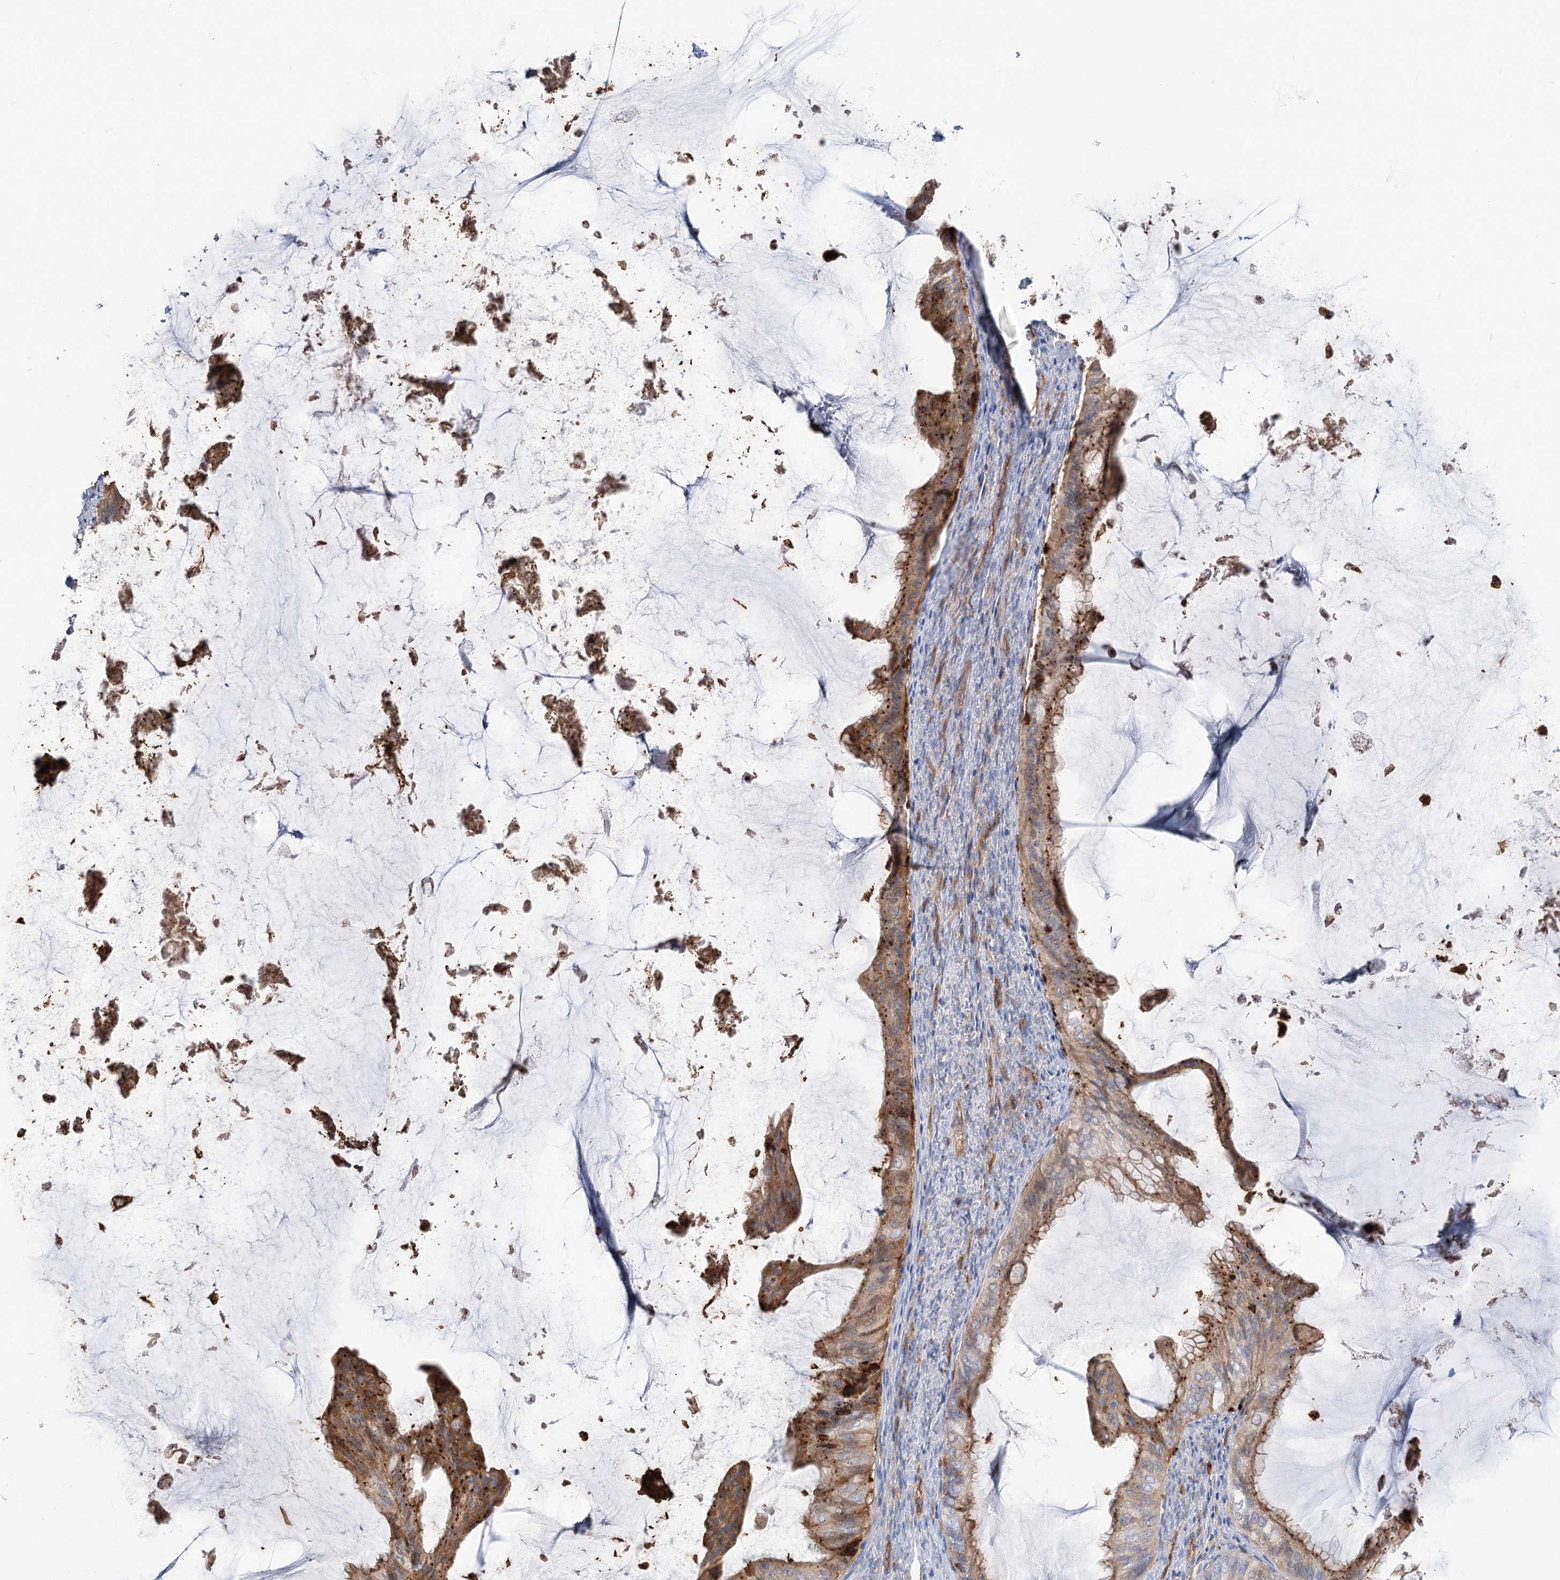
{"staining": {"intensity": "moderate", "quantity": ">75%", "location": "cytoplasmic/membranous"}, "tissue": "ovarian cancer", "cell_type": "Tumor cells", "image_type": "cancer", "snomed": [{"axis": "morphology", "description": "Cystadenocarcinoma, mucinous, NOS"}, {"axis": "topography", "description": "Ovary"}], "caption": "The image displays a brown stain indicating the presence of a protein in the cytoplasmic/membranous of tumor cells in mucinous cystadenocarcinoma (ovarian).", "gene": "GUSB", "patient": {"sex": "female", "age": 61}}